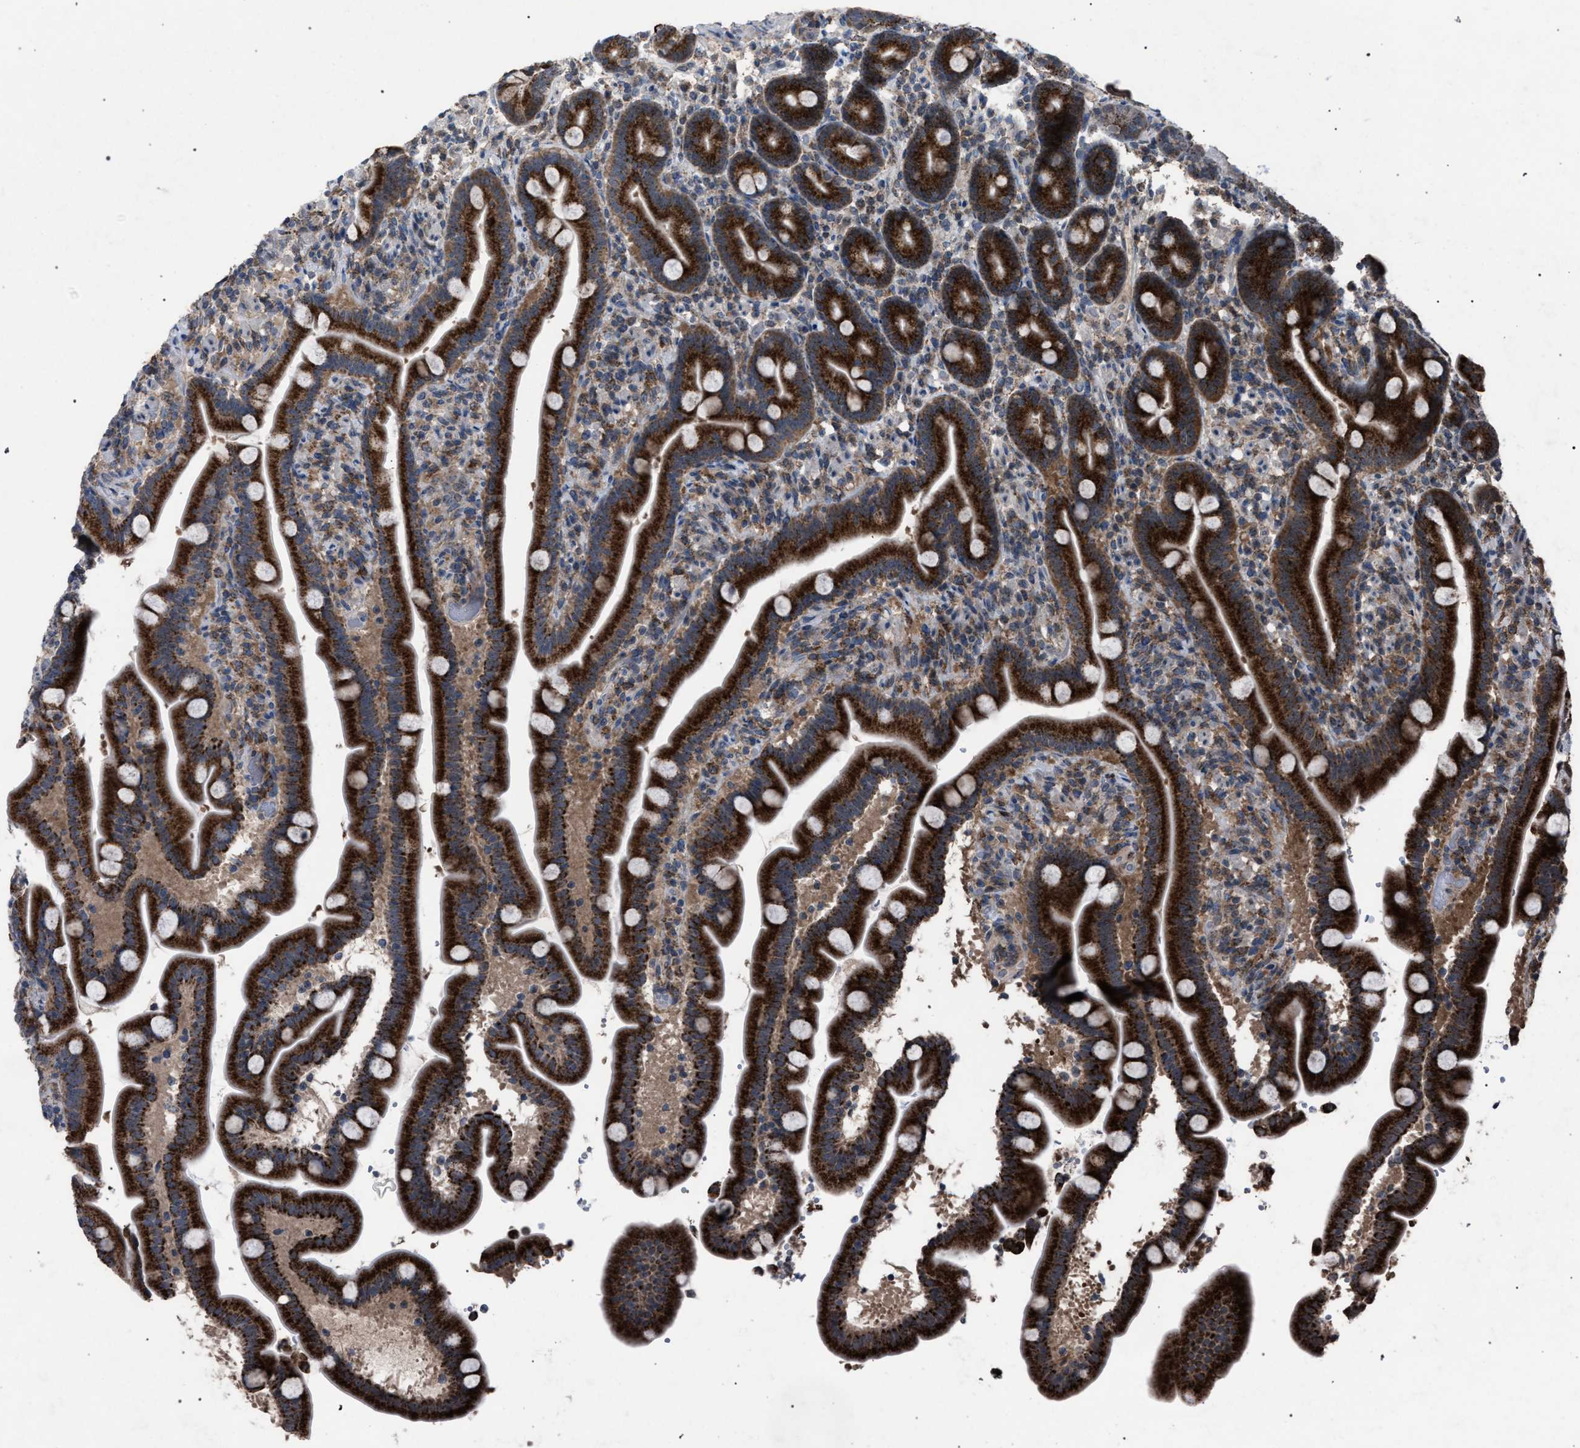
{"staining": {"intensity": "strong", "quantity": ">75%", "location": "cytoplasmic/membranous"}, "tissue": "duodenum", "cell_type": "Glandular cells", "image_type": "normal", "snomed": [{"axis": "morphology", "description": "Normal tissue, NOS"}, {"axis": "topography", "description": "Duodenum"}], "caption": "IHC of benign duodenum demonstrates high levels of strong cytoplasmic/membranous expression in approximately >75% of glandular cells.", "gene": "HSD17B4", "patient": {"sex": "male", "age": 54}}